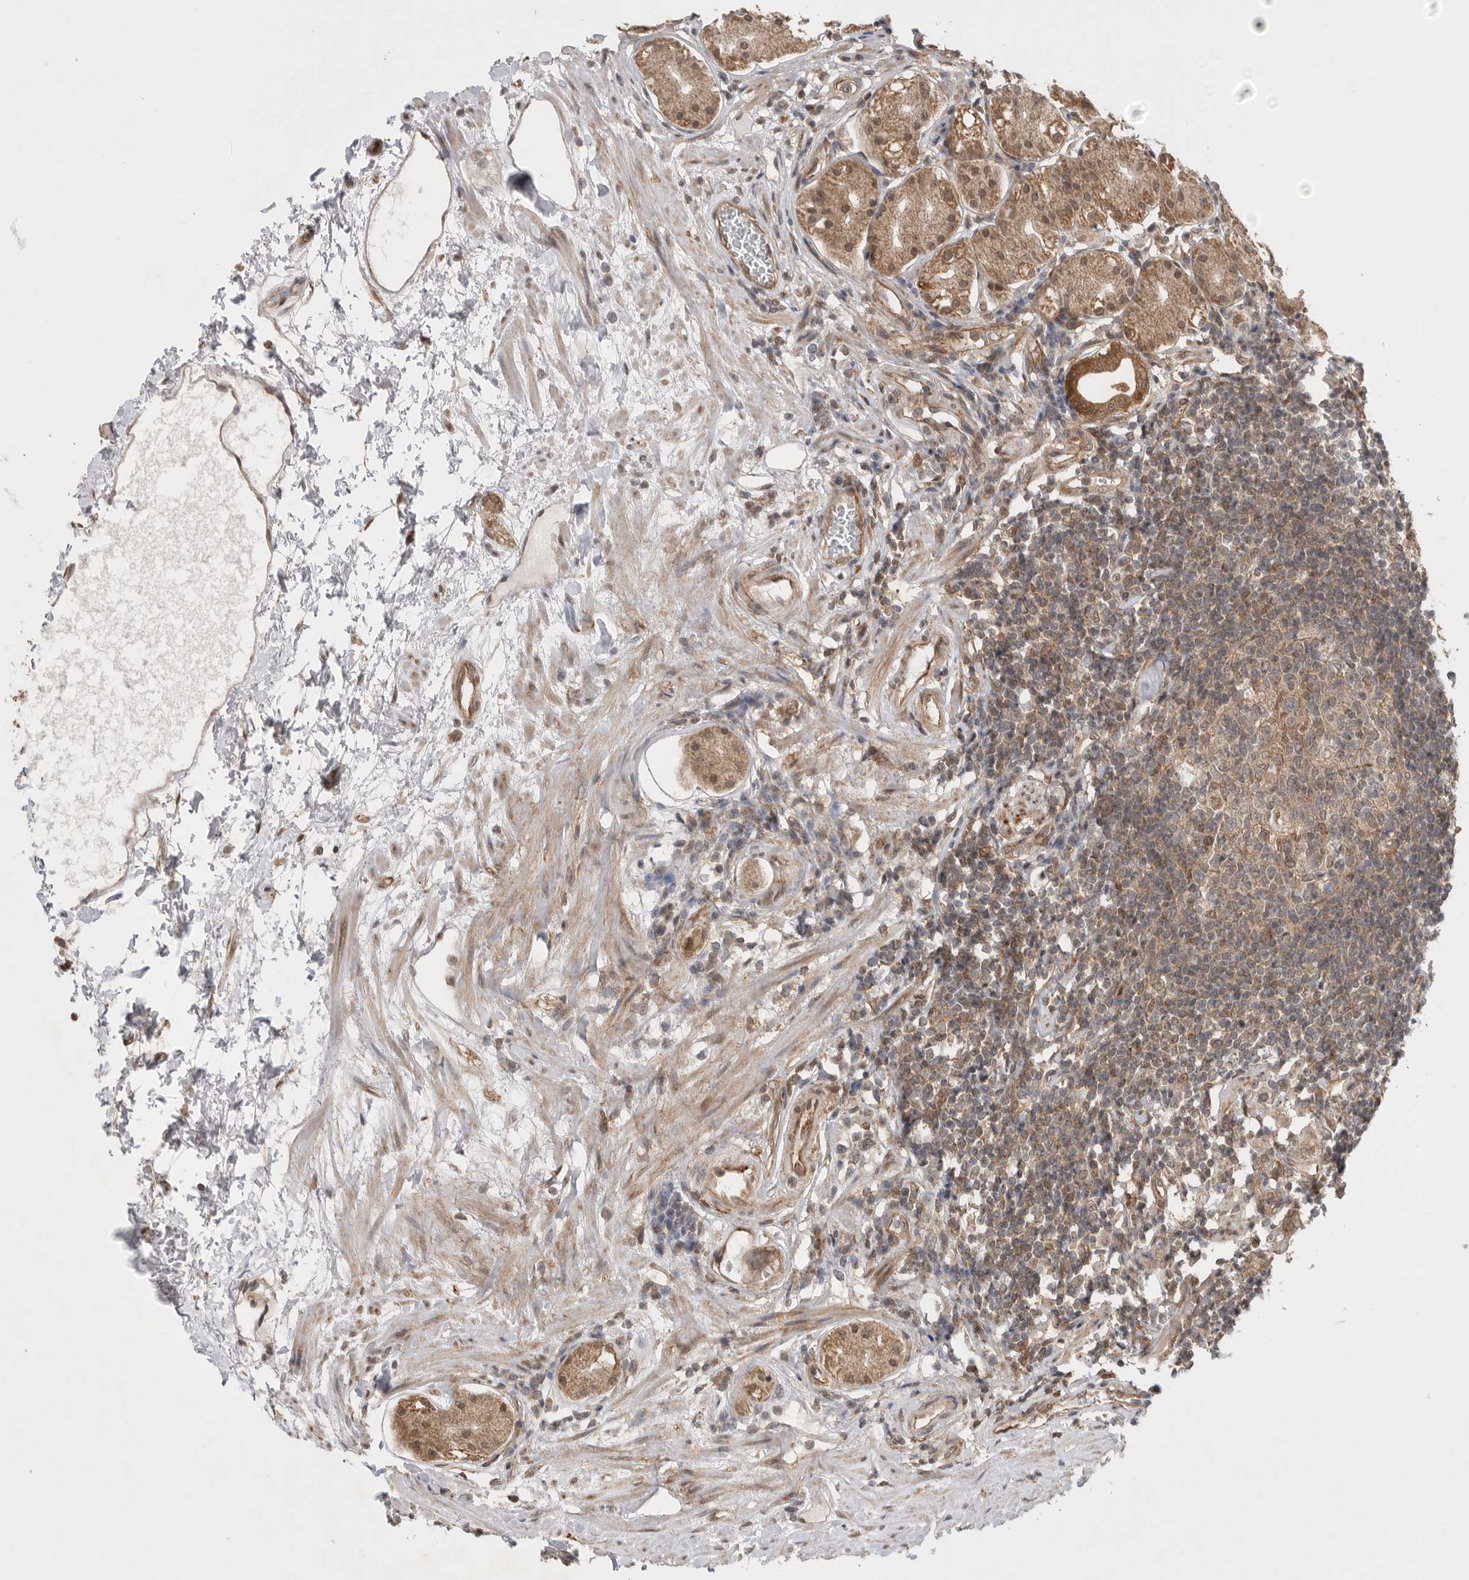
{"staining": {"intensity": "moderate", "quantity": ">75%", "location": "cytoplasmic/membranous,nuclear"}, "tissue": "stomach", "cell_type": "Glandular cells", "image_type": "normal", "snomed": [{"axis": "morphology", "description": "Normal tissue, NOS"}, {"axis": "topography", "description": "Stomach"}, {"axis": "topography", "description": "Stomach, lower"}], "caption": "About >75% of glandular cells in benign human stomach exhibit moderate cytoplasmic/membranous,nuclear protein expression as visualized by brown immunohistochemical staining.", "gene": "VPS50", "patient": {"sex": "female", "age": 56}}